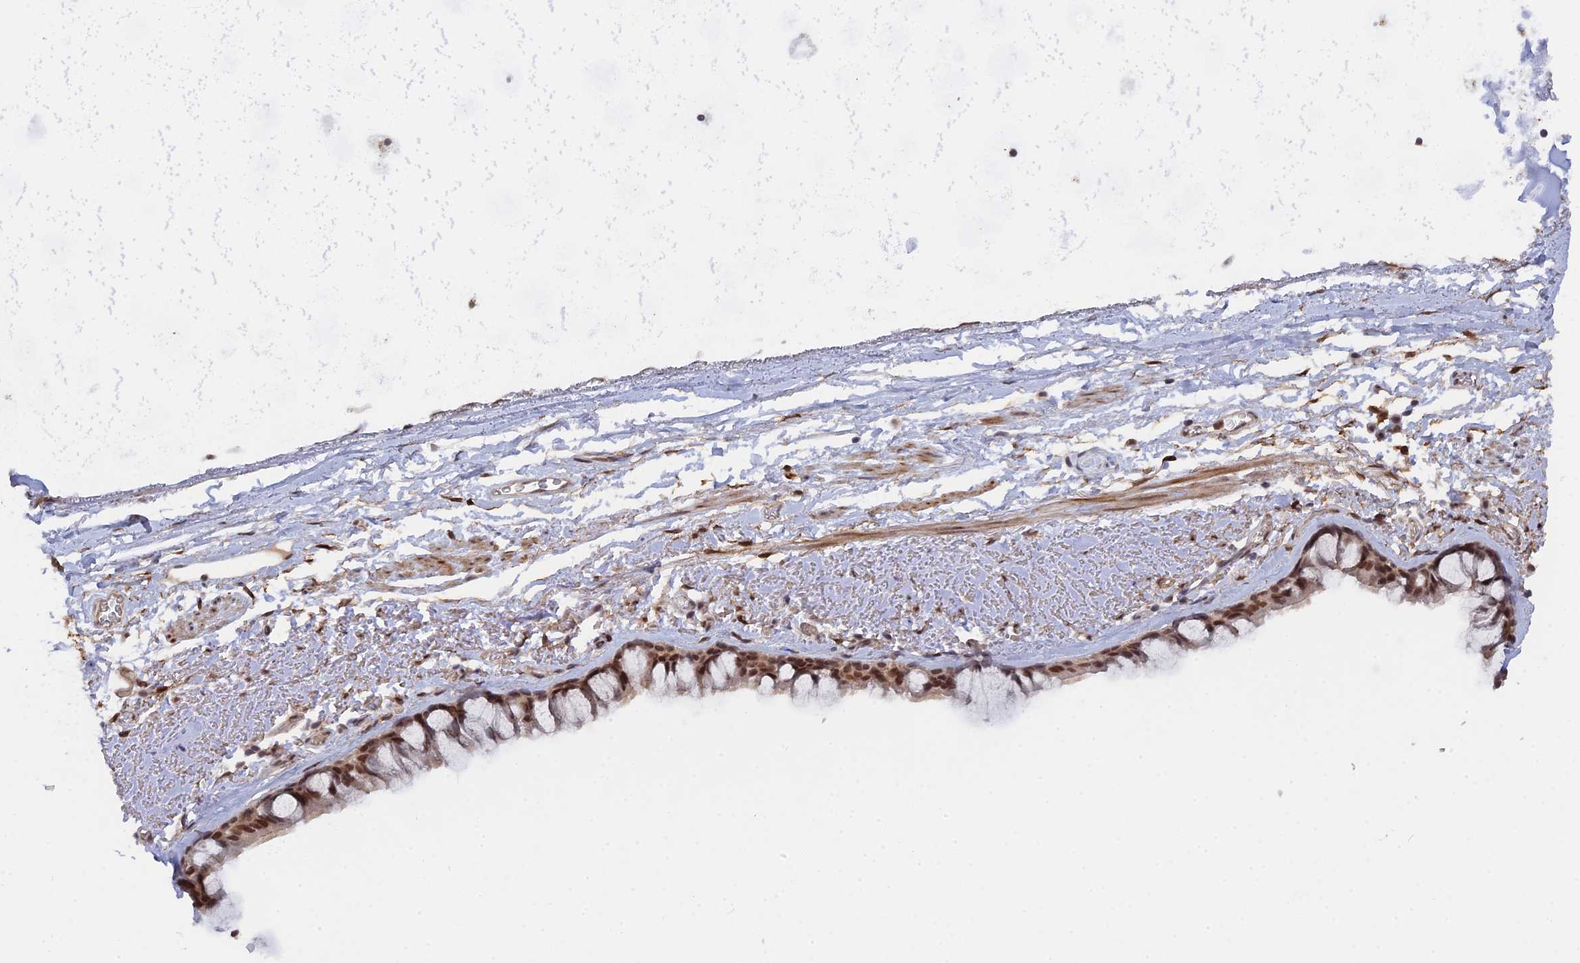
{"staining": {"intensity": "moderate", "quantity": ">75%", "location": "nuclear"}, "tissue": "bronchus", "cell_type": "Respiratory epithelial cells", "image_type": "normal", "snomed": [{"axis": "morphology", "description": "Normal tissue, NOS"}, {"axis": "topography", "description": "Bronchus"}], "caption": "Moderate nuclear staining is identified in approximately >75% of respiratory epithelial cells in unremarkable bronchus.", "gene": "CCDC85A", "patient": {"sex": "male", "age": 65}}